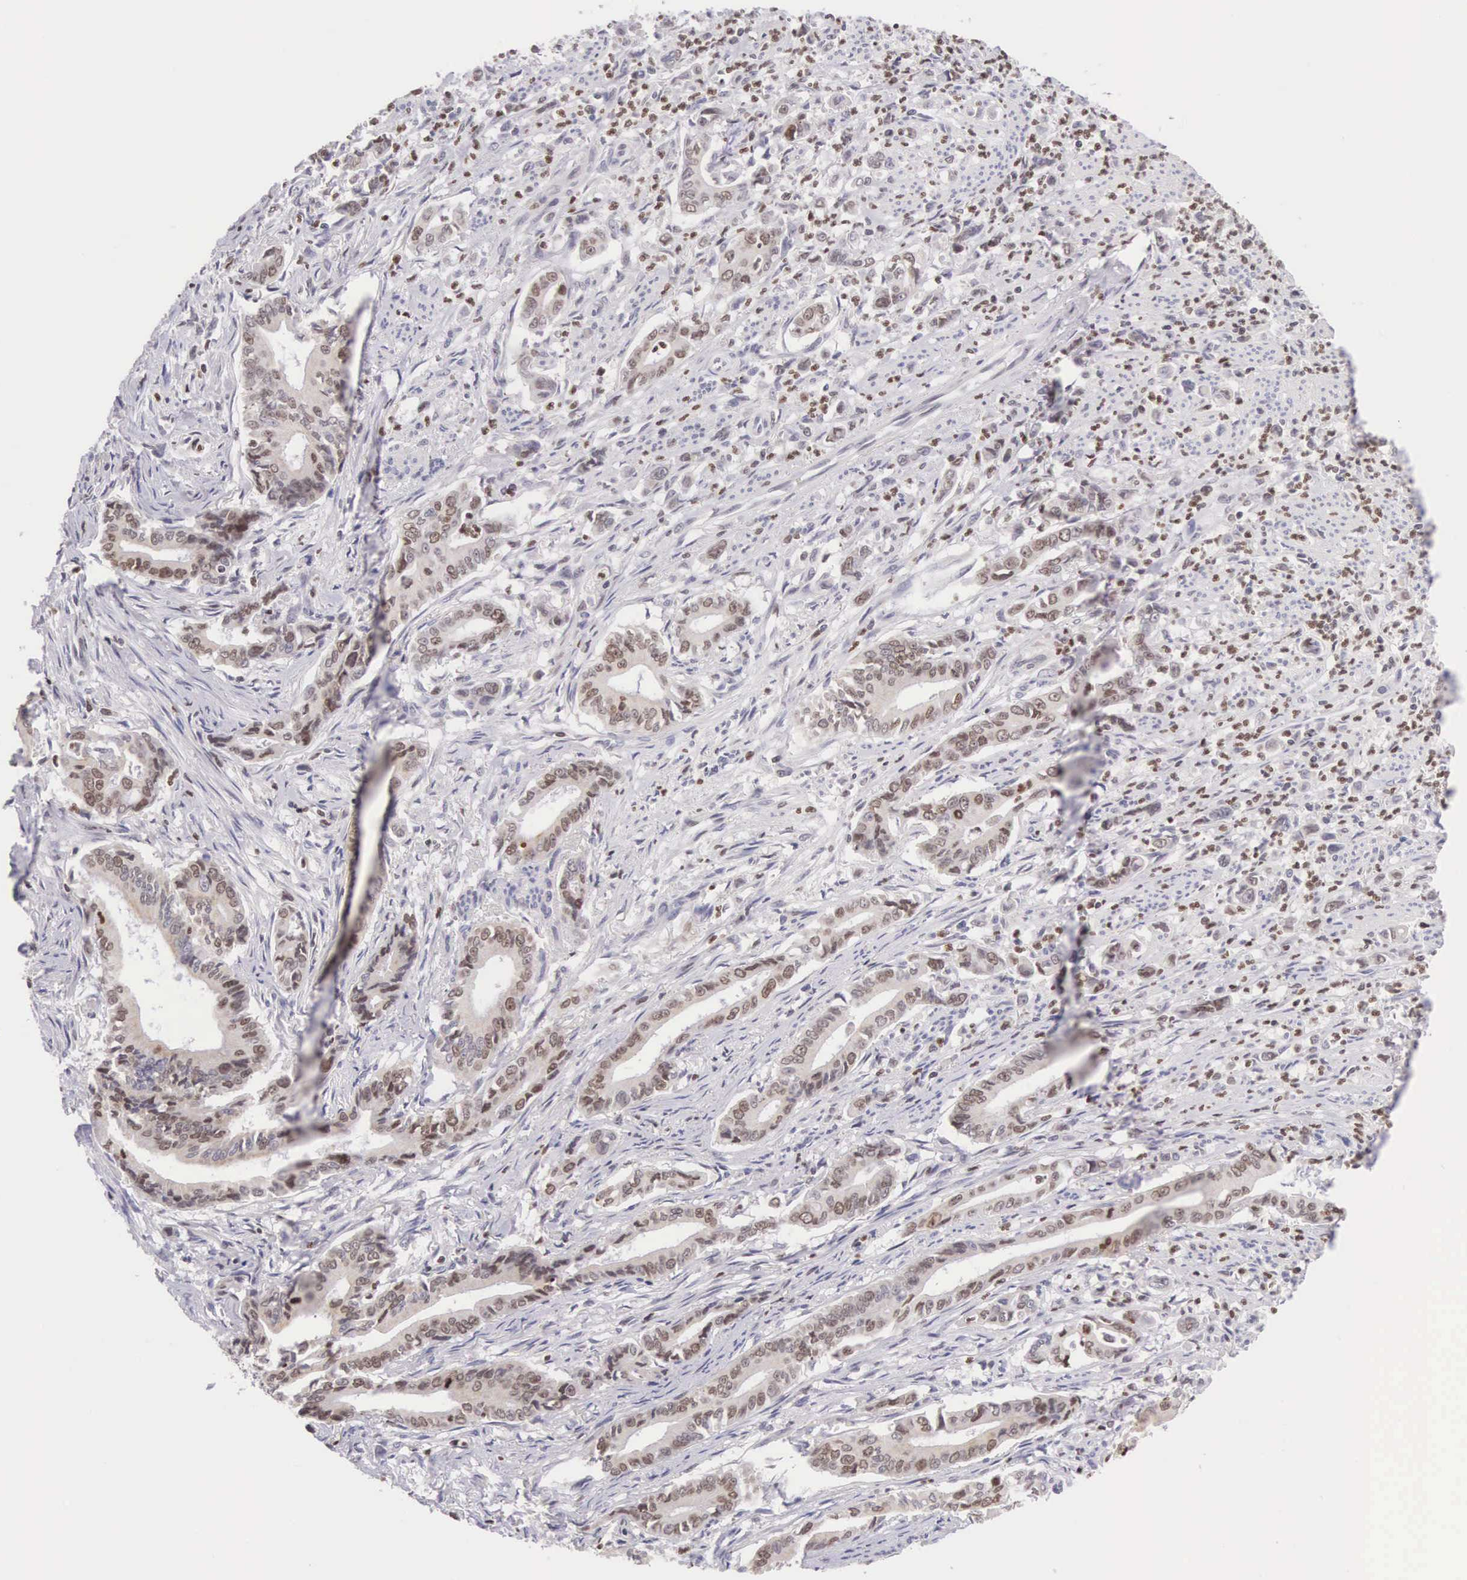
{"staining": {"intensity": "moderate", "quantity": "25%-75%", "location": "nuclear"}, "tissue": "stomach cancer", "cell_type": "Tumor cells", "image_type": "cancer", "snomed": [{"axis": "morphology", "description": "Adenocarcinoma, NOS"}, {"axis": "topography", "description": "Stomach"}], "caption": "Stomach adenocarcinoma was stained to show a protein in brown. There is medium levels of moderate nuclear positivity in approximately 25%-75% of tumor cells.", "gene": "VRK1", "patient": {"sex": "female", "age": 76}}